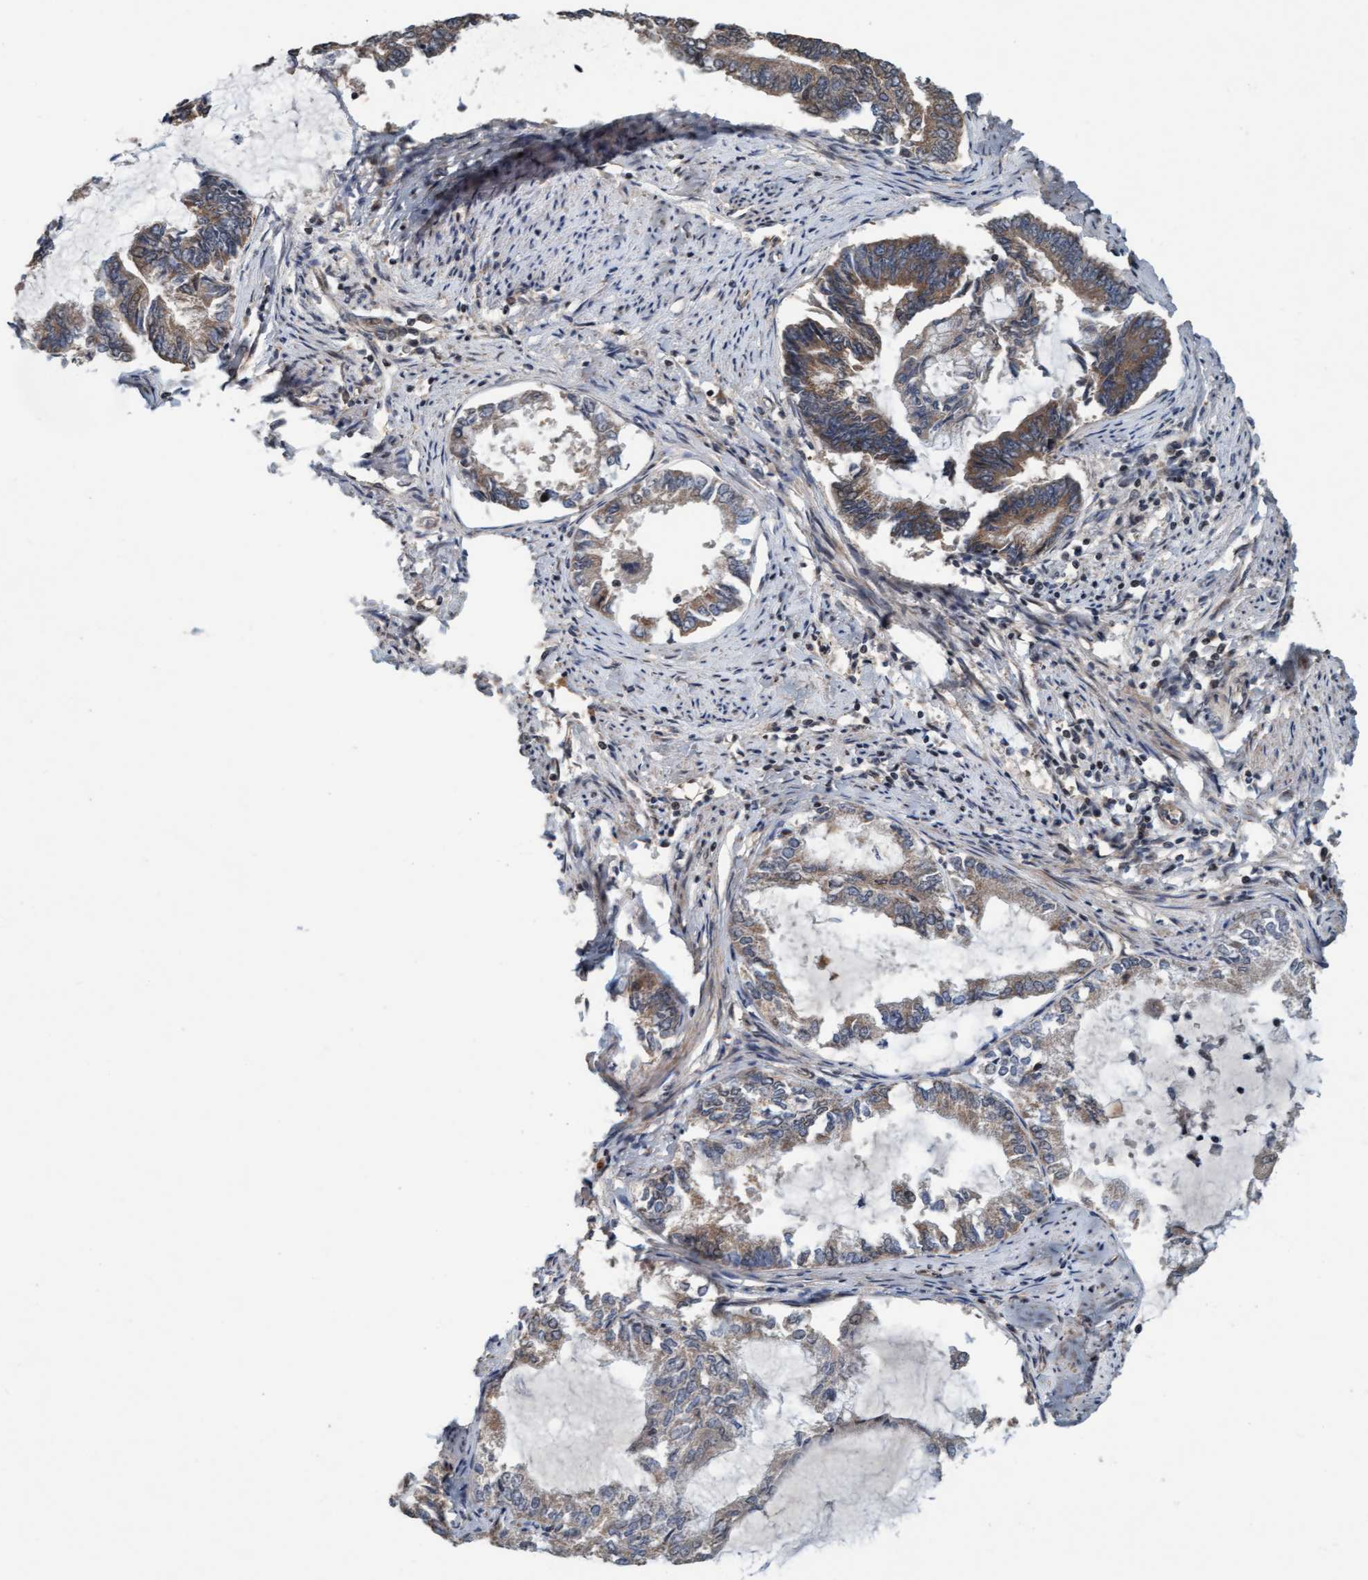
{"staining": {"intensity": "weak", "quantity": ">75%", "location": "cytoplasmic/membranous"}, "tissue": "endometrial cancer", "cell_type": "Tumor cells", "image_type": "cancer", "snomed": [{"axis": "morphology", "description": "Adenocarcinoma, NOS"}, {"axis": "topography", "description": "Endometrium"}], "caption": "Immunohistochemistry (IHC) micrograph of human adenocarcinoma (endometrial) stained for a protein (brown), which exhibits low levels of weak cytoplasmic/membranous expression in approximately >75% of tumor cells.", "gene": "MLXIP", "patient": {"sex": "female", "age": 86}}